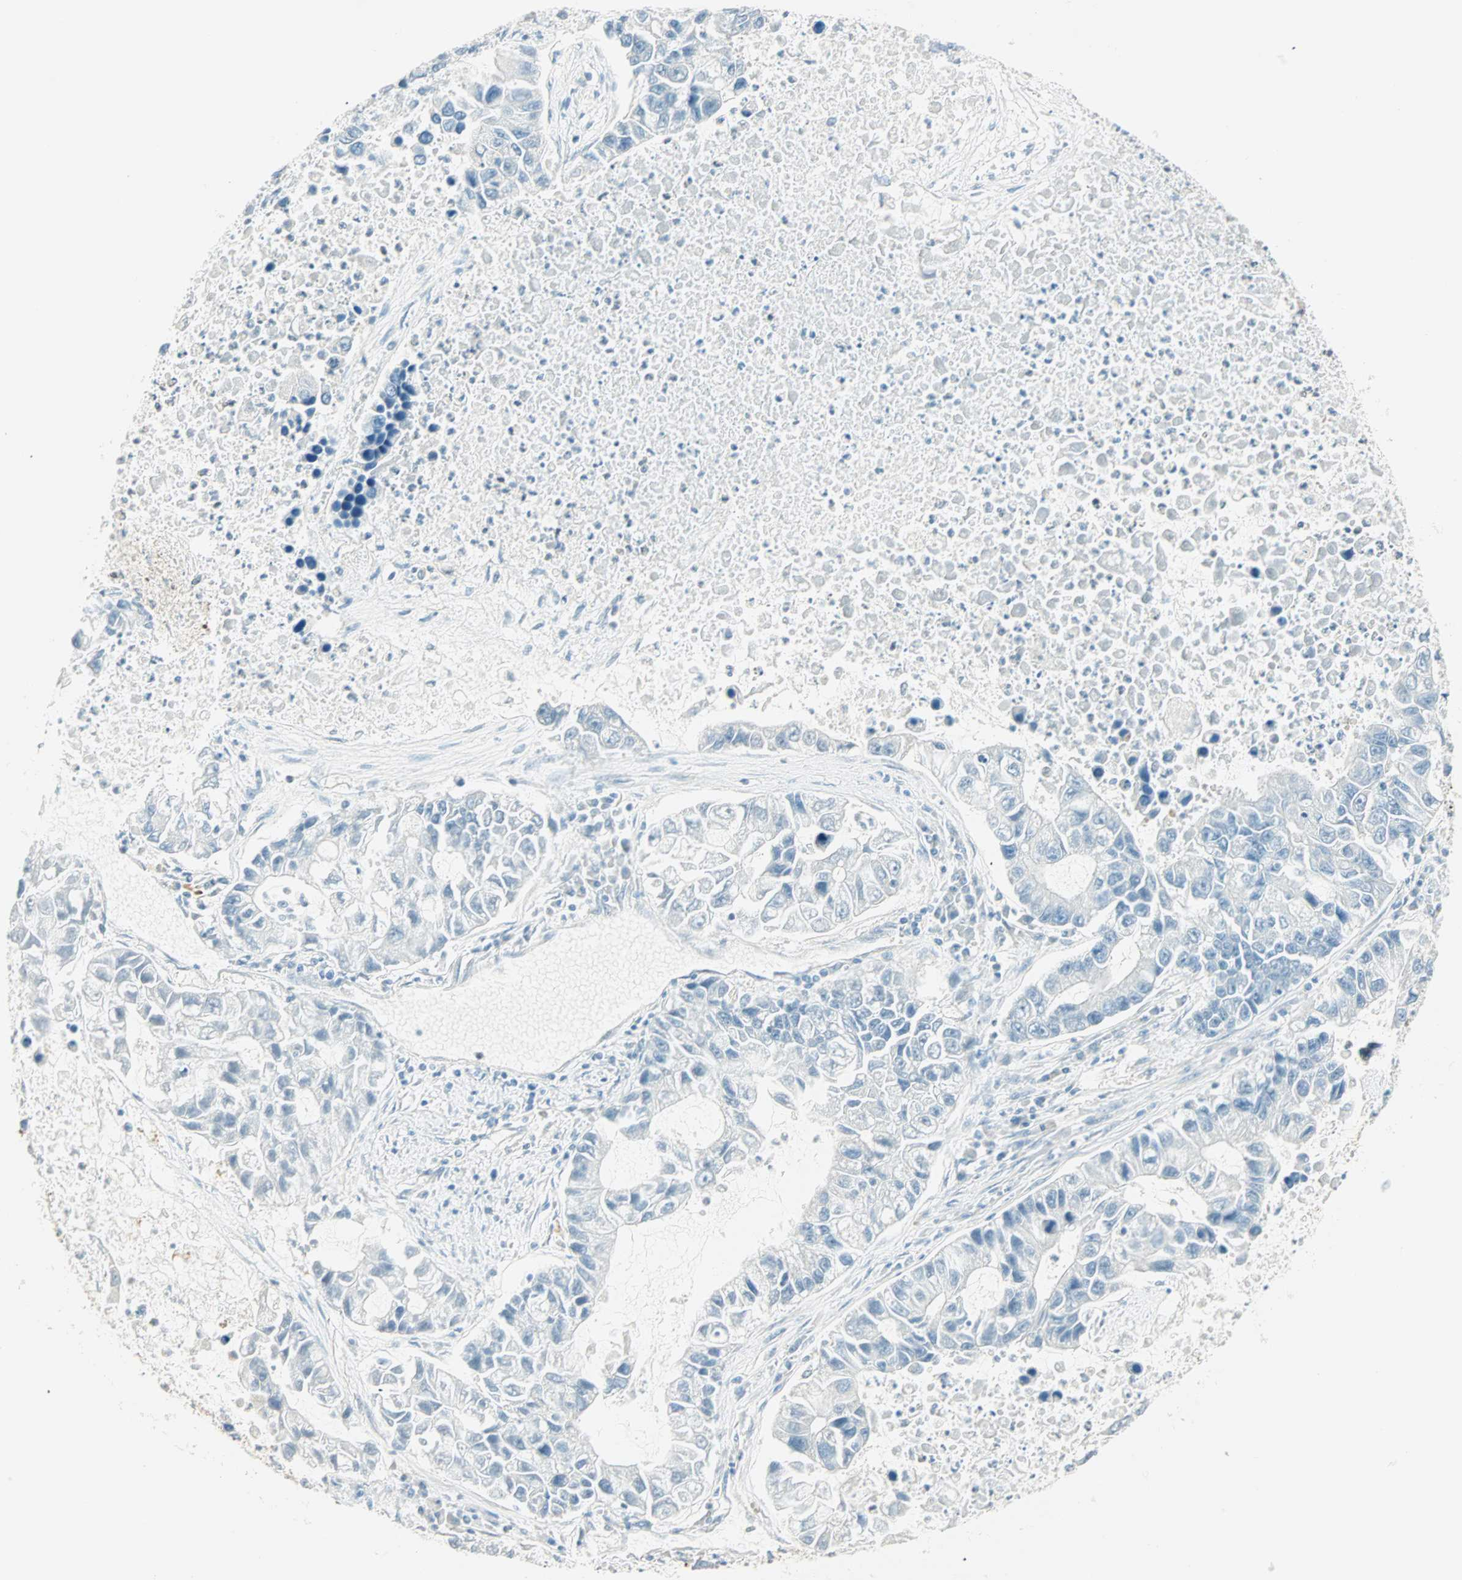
{"staining": {"intensity": "negative", "quantity": "none", "location": "none"}, "tissue": "lung cancer", "cell_type": "Tumor cells", "image_type": "cancer", "snomed": [{"axis": "morphology", "description": "Adenocarcinoma, NOS"}, {"axis": "topography", "description": "Lung"}], "caption": "Immunohistochemistry (IHC) of human adenocarcinoma (lung) demonstrates no staining in tumor cells.", "gene": "S100A1", "patient": {"sex": "female", "age": 51}}